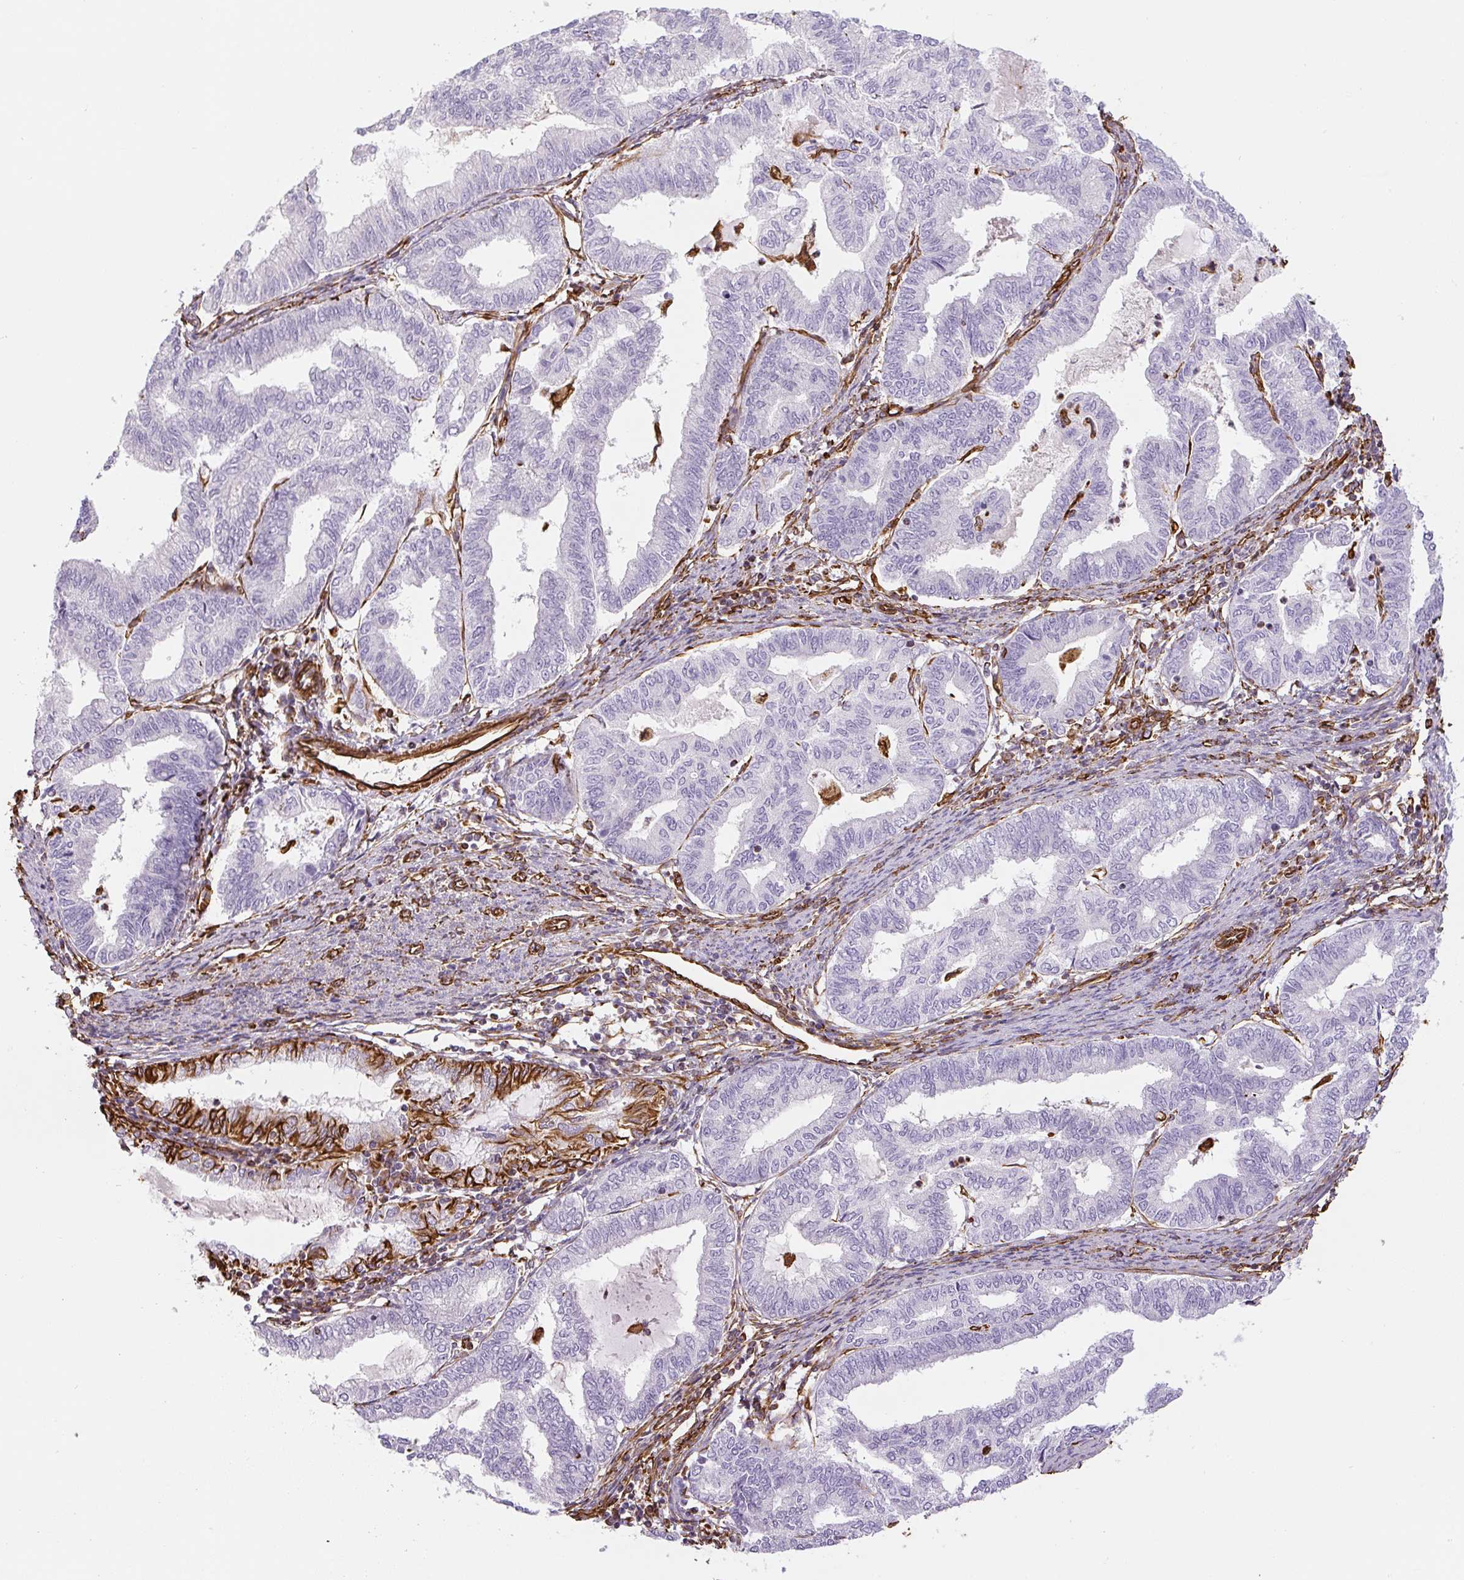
{"staining": {"intensity": "negative", "quantity": "none", "location": "none"}, "tissue": "endometrial cancer", "cell_type": "Tumor cells", "image_type": "cancer", "snomed": [{"axis": "morphology", "description": "Adenocarcinoma, NOS"}, {"axis": "topography", "description": "Endometrium"}], "caption": "This image is of adenocarcinoma (endometrial) stained with immunohistochemistry to label a protein in brown with the nuclei are counter-stained blue. There is no staining in tumor cells.", "gene": "VIM", "patient": {"sex": "female", "age": 79}}